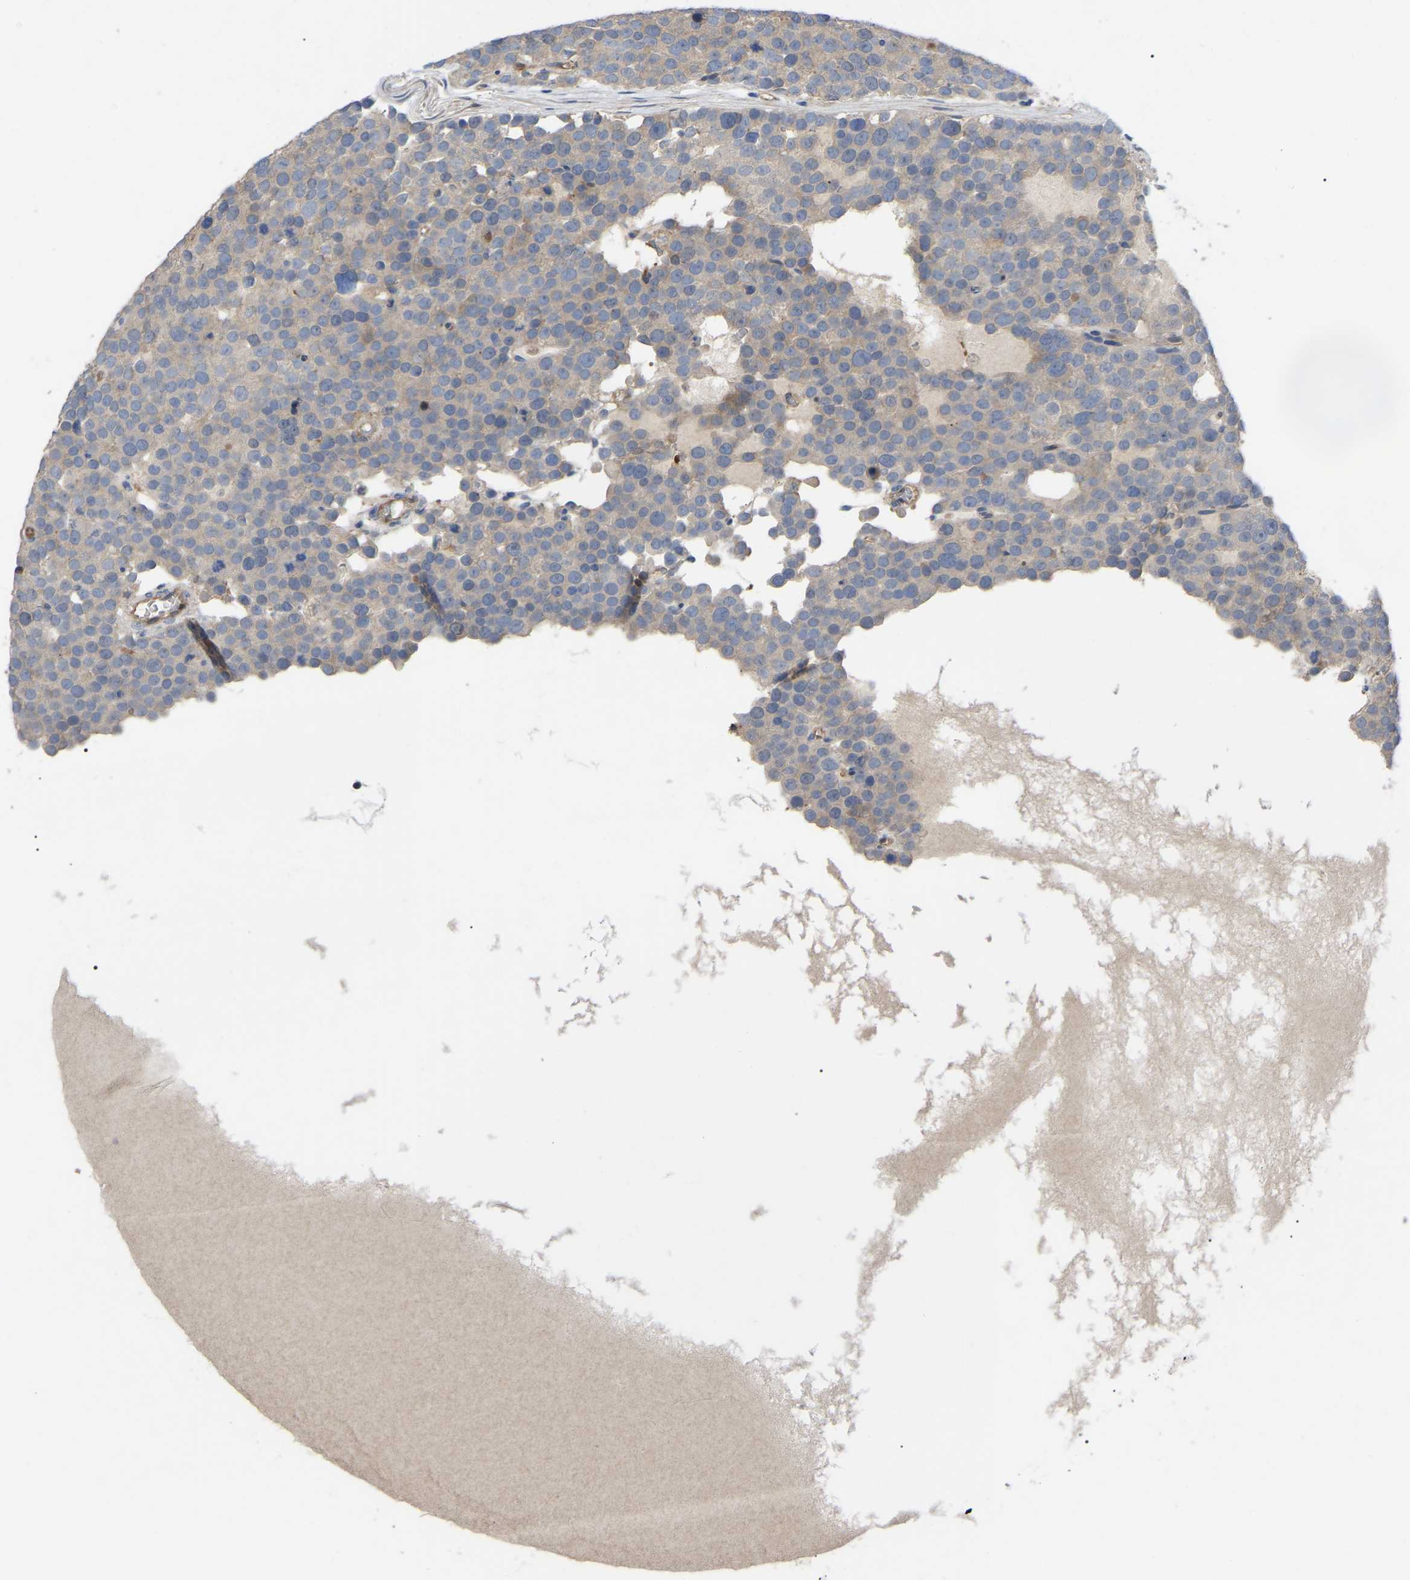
{"staining": {"intensity": "negative", "quantity": "none", "location": "none"}, "tissue": "testis cancer", "cell_type": "Tumor cells", "image_type": "cancer", "snomed": [{"axis": "morphology", "description": "Seminoma, NOS"}, {"axis": "topography", "description": "Testis"}], "caption": "There is no significant positivity in tumor cells of testis seminoma.", "gene": "CIT", "patient": {"sex": "male", "age": 71}}